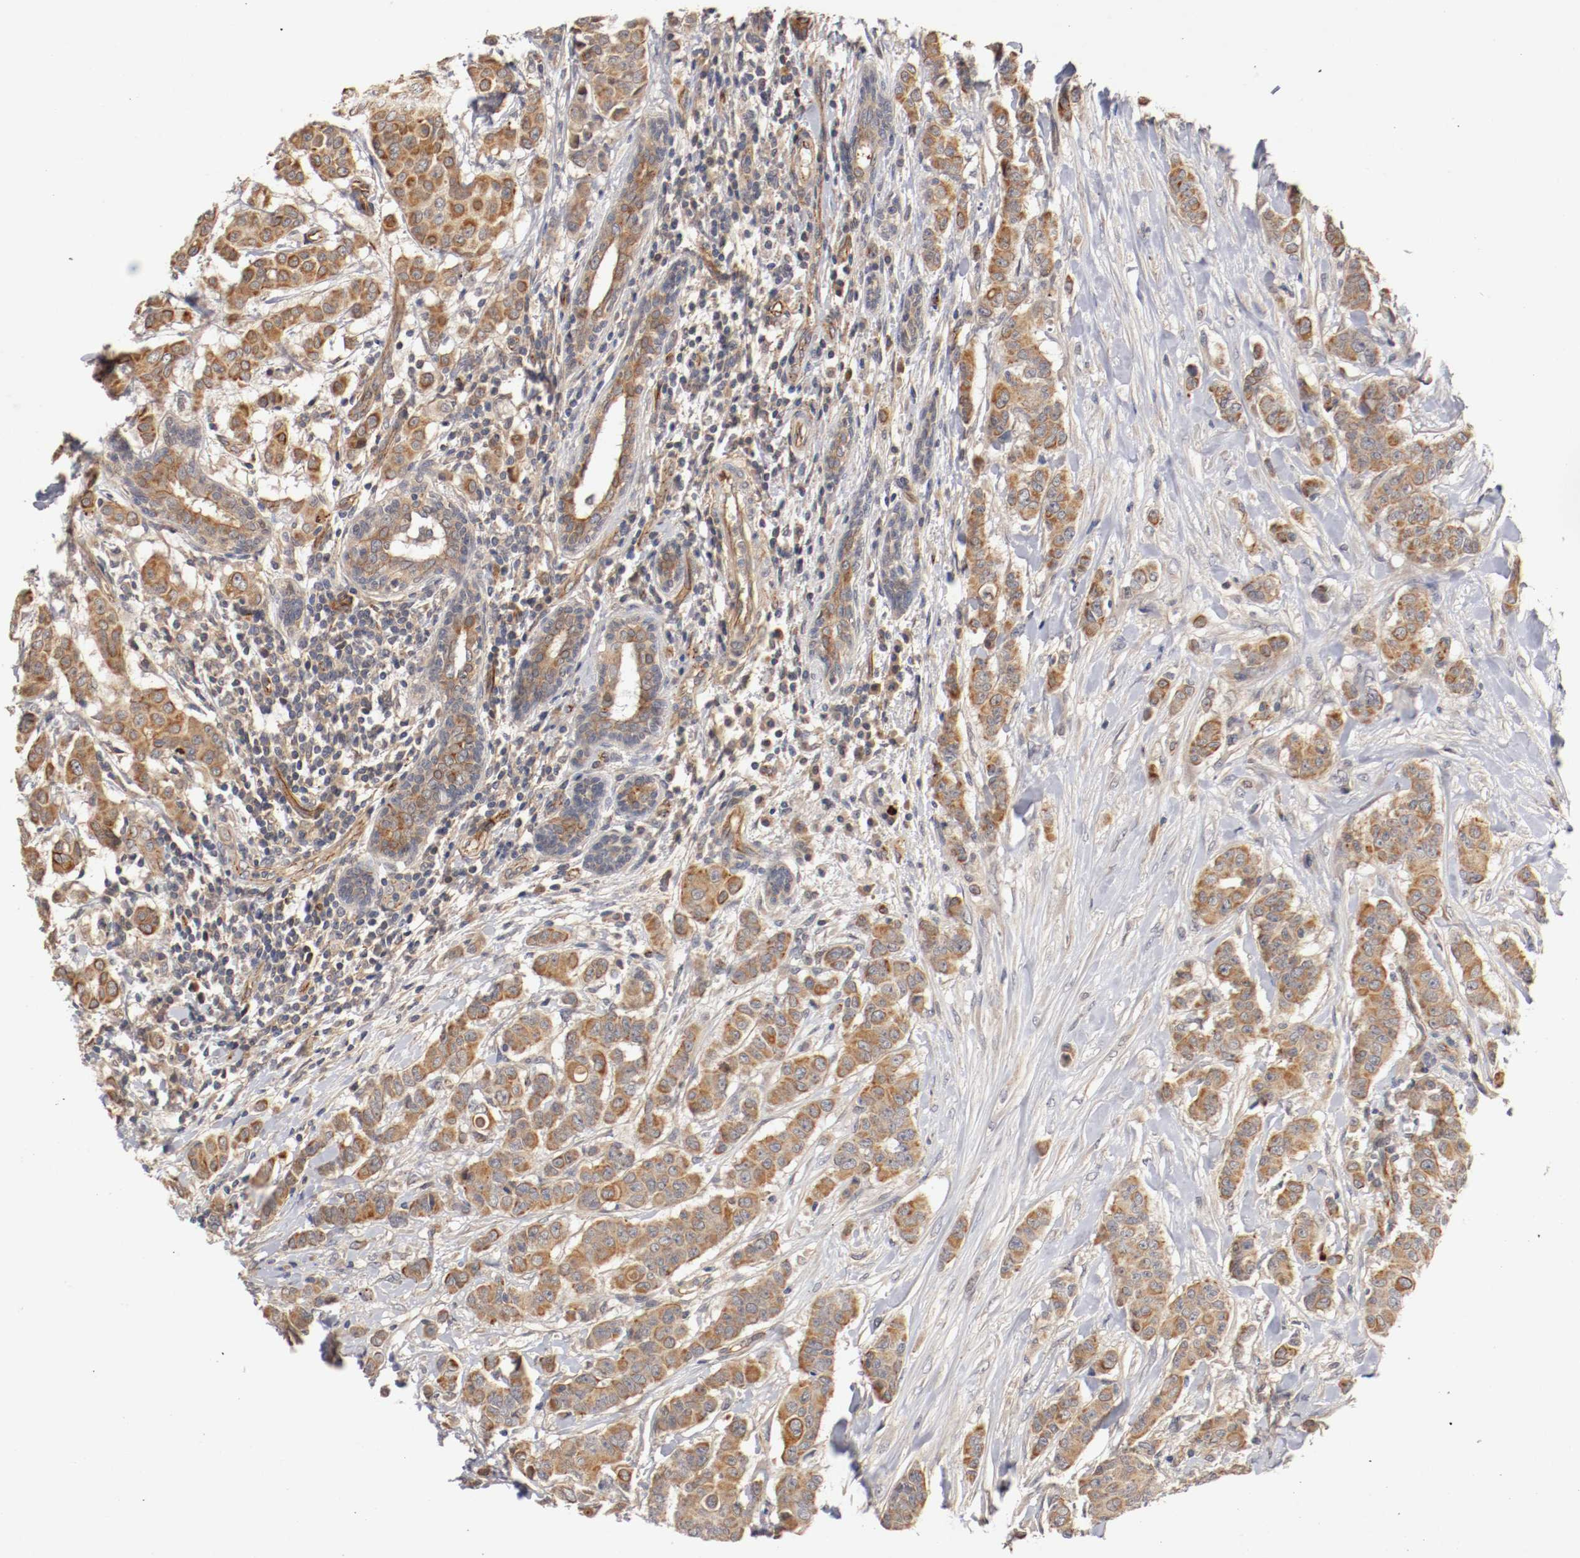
{"staining": {"intensity": "moderate", "quantity": ">75%", "location": "cytoplasmic/membranous"}, "tissue": "breast cancer", "cell_type": "Tumor cells", "image_type": "cancer", "snomed": [{"axis": "morphology", "description": "Duct carcinoma"}, {"axis": "topography", "description": "Breast"}], "caption": "Intraductal carcinoma (breast) tissue reveals moderate cytoplasmic/membranous positivity in about >75% of tumor cells", "gene": "TYK2", "patient": {"sex": "female", "age": 40}}